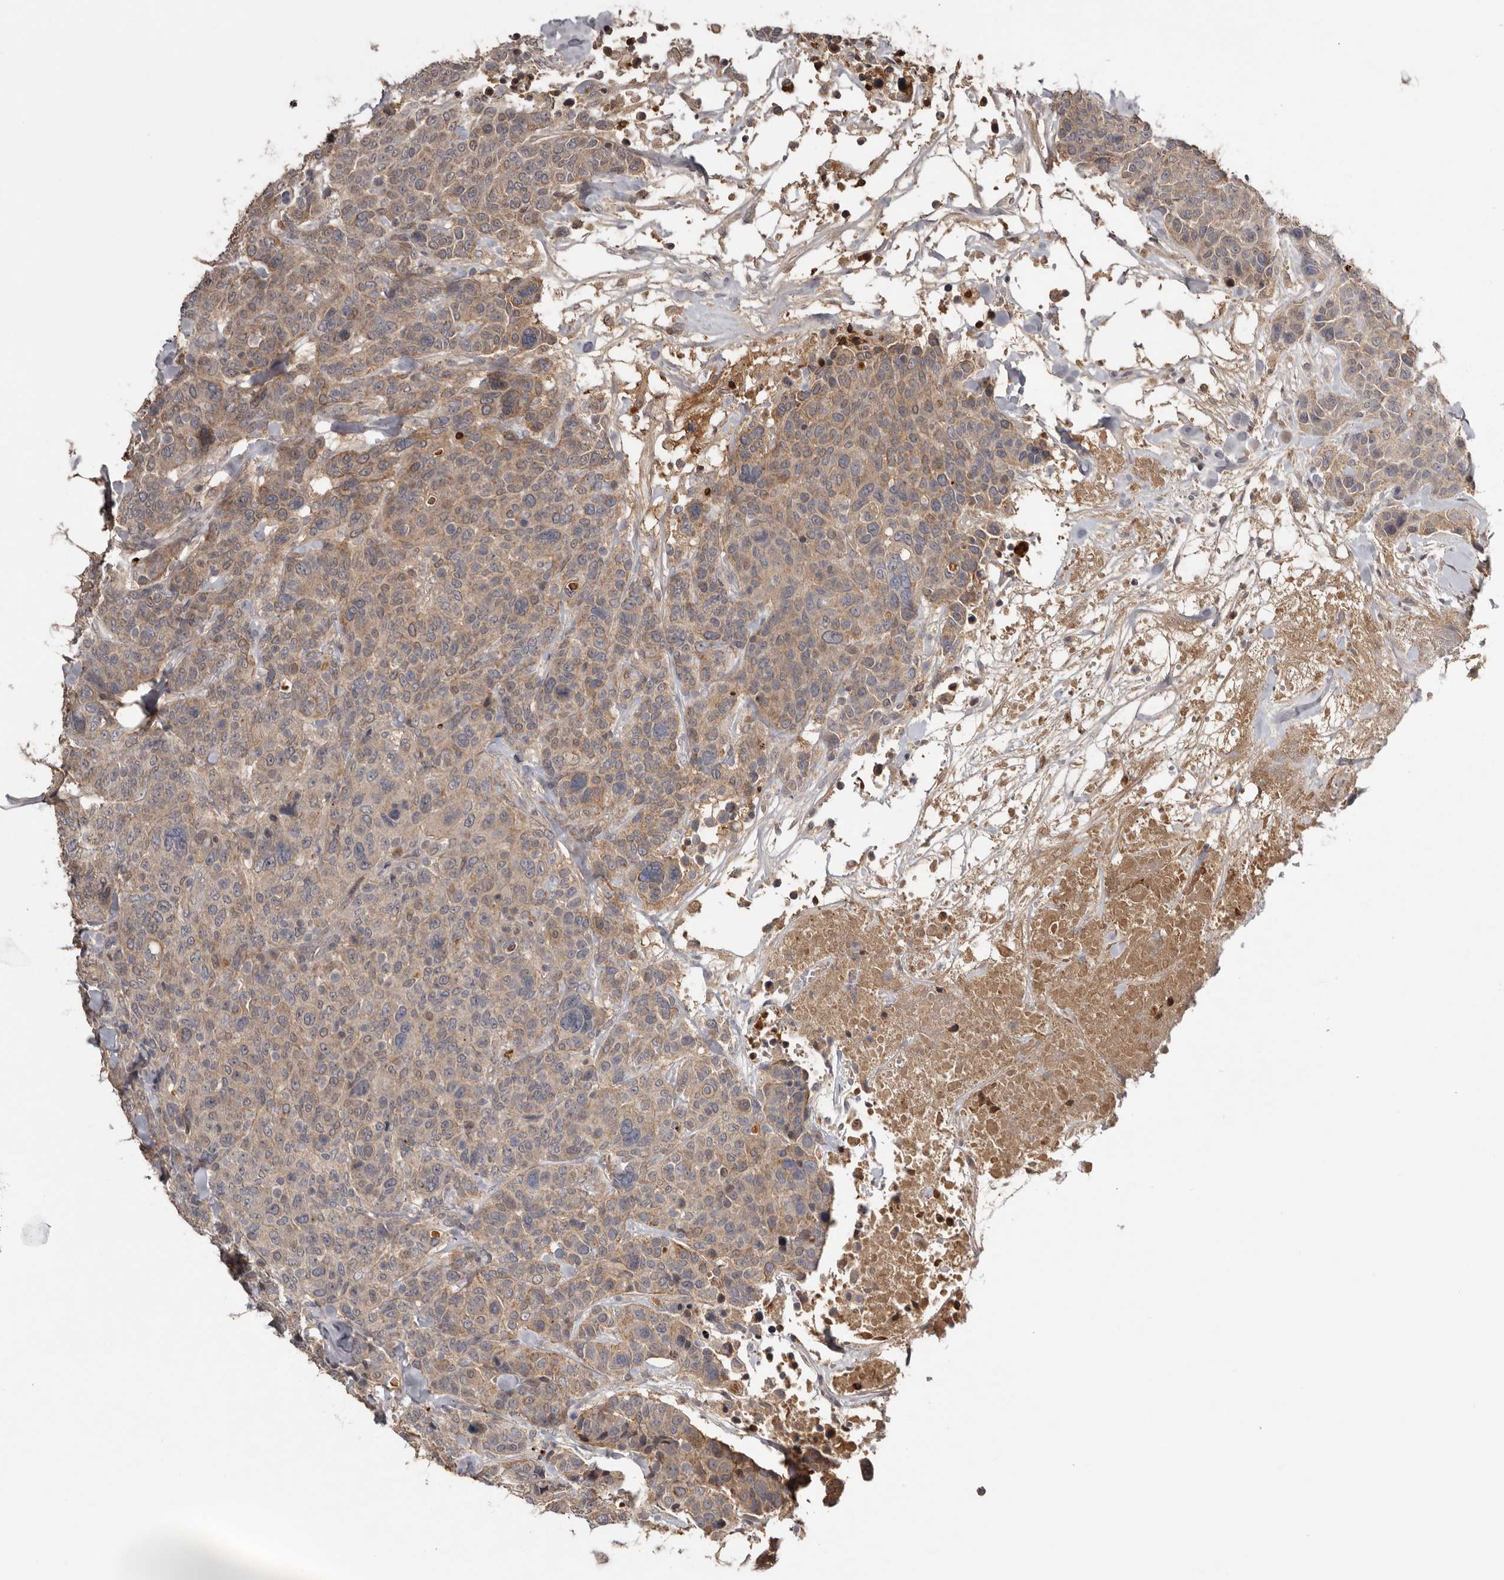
{"staining": {"intensity": "weak", "quantity": "25%-75%", "location": "cytoplasmic/membranous"}, "tissue": "breast cancer", "cell_type": "Tumor cells", "image_type": "cancer", "snomed": [{"axis": "morphology", "description": "Duct carcinoma"}, {"axis": "topography", "description": "Breast"}], "caption": "Immunohistochemistry (IHC) histopathology image of human breast cancer (invasive ductal carcinoma) stained for a protein (brown), which displays low levels of weak cytoplasmic/membranous staining in approximately 25%-75% of tumor cells.", "gene": "NMUR1", "patient": {"sex": "female", "age": 37}}